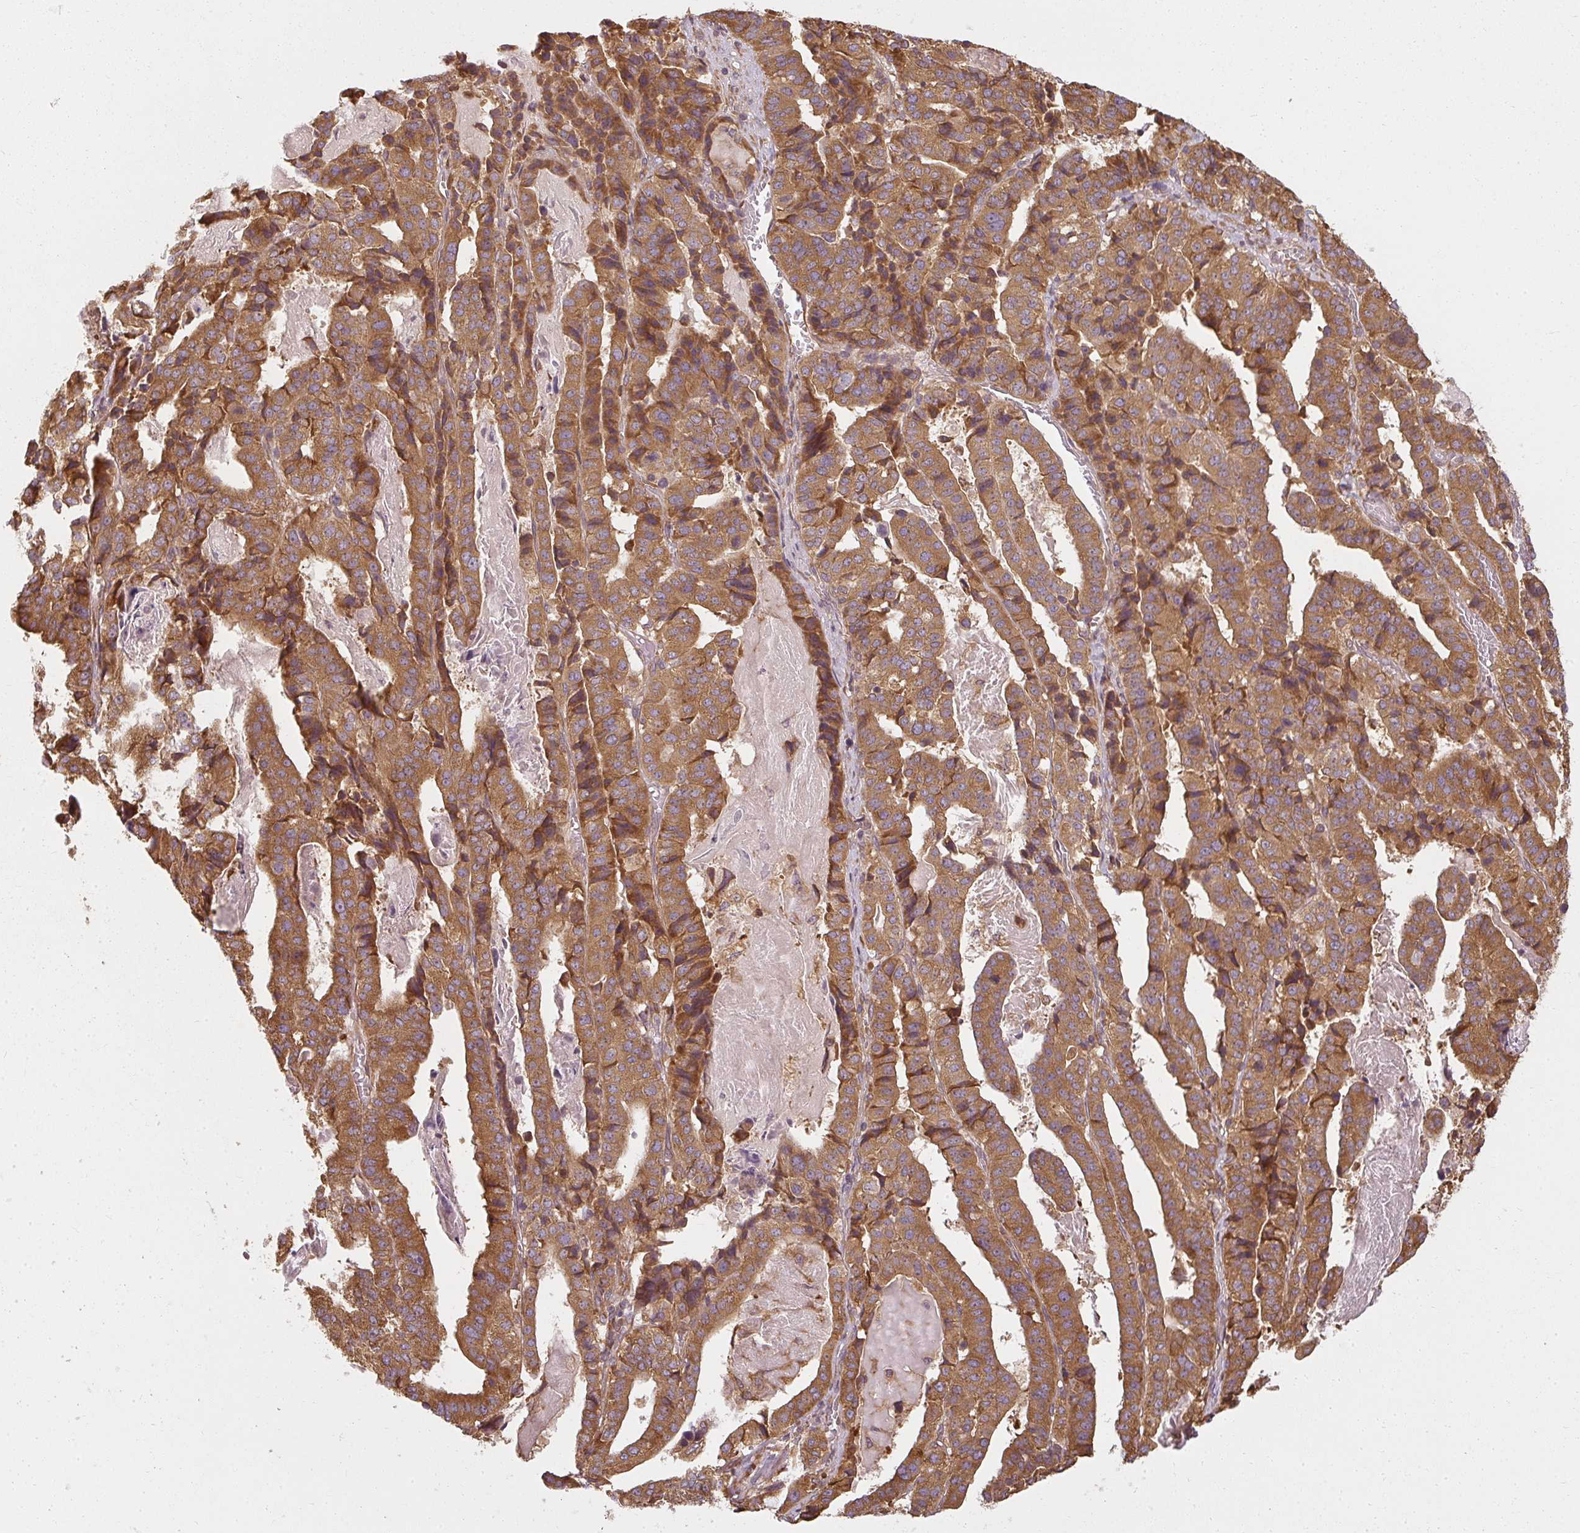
{"staining": {"intensity": "strong", "quantity": ">75%", "location": "cytoplasmic/membranous"}, "tissue": "stomach cancer", "cell_type": "Tumor cells", "image_type": "cancer", "snomed": [{"axis": "morphology", "description": "Adenocarcinoma, NOS"}, {"axis": "topography", "description": "Stomach"}], "caption": "This is a micrograph of IHC staining of stomach cancer, which shows strong positivity in the cytoplasmic/membranous of tumor cells.", "gene": "RPL24", "patient": {"sex": "male", "age": 48}}